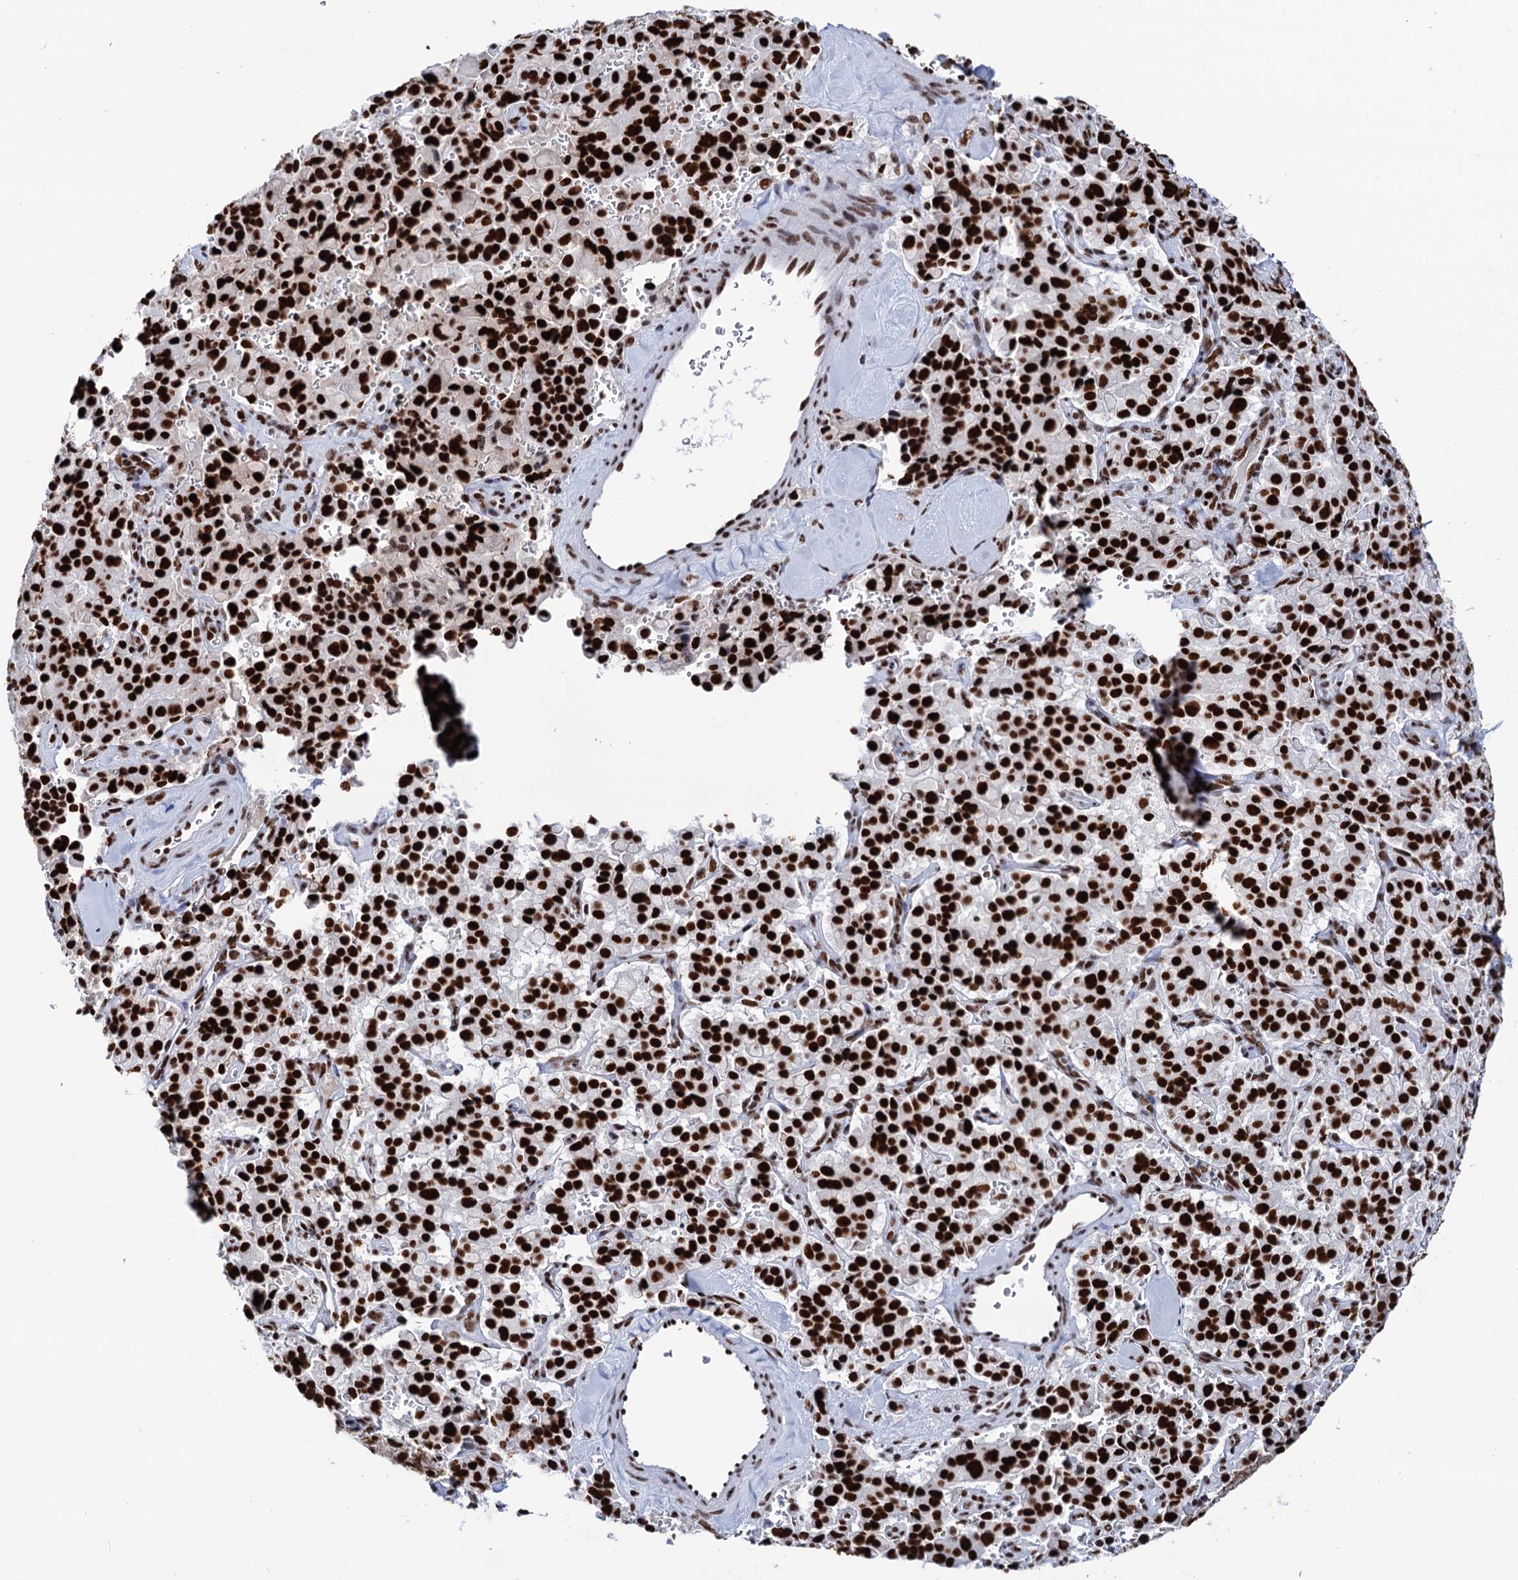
{"staining": {"intensity": "strong", "quantity": ">75%", "location": "nuclear"}, "tissue": "pancreatic cancer", "cell_type": "Tumor cells", "image_type": "cancer", "snomed": [{"axis": "morphology", "description": "Adenocarcinoma, NOS"}, {"axis": "topography", "description": "Pancreas"}], "caption": "Immunohistochemical staining of pancreatic adenocarcinoma displays high levels of strong nuclear protein expression in about >75% of tumor cells. (IHC, brightfield microscopy, high magnification).", "gene": "MATR3", "patient": {"sex": "male", "age": 65}}